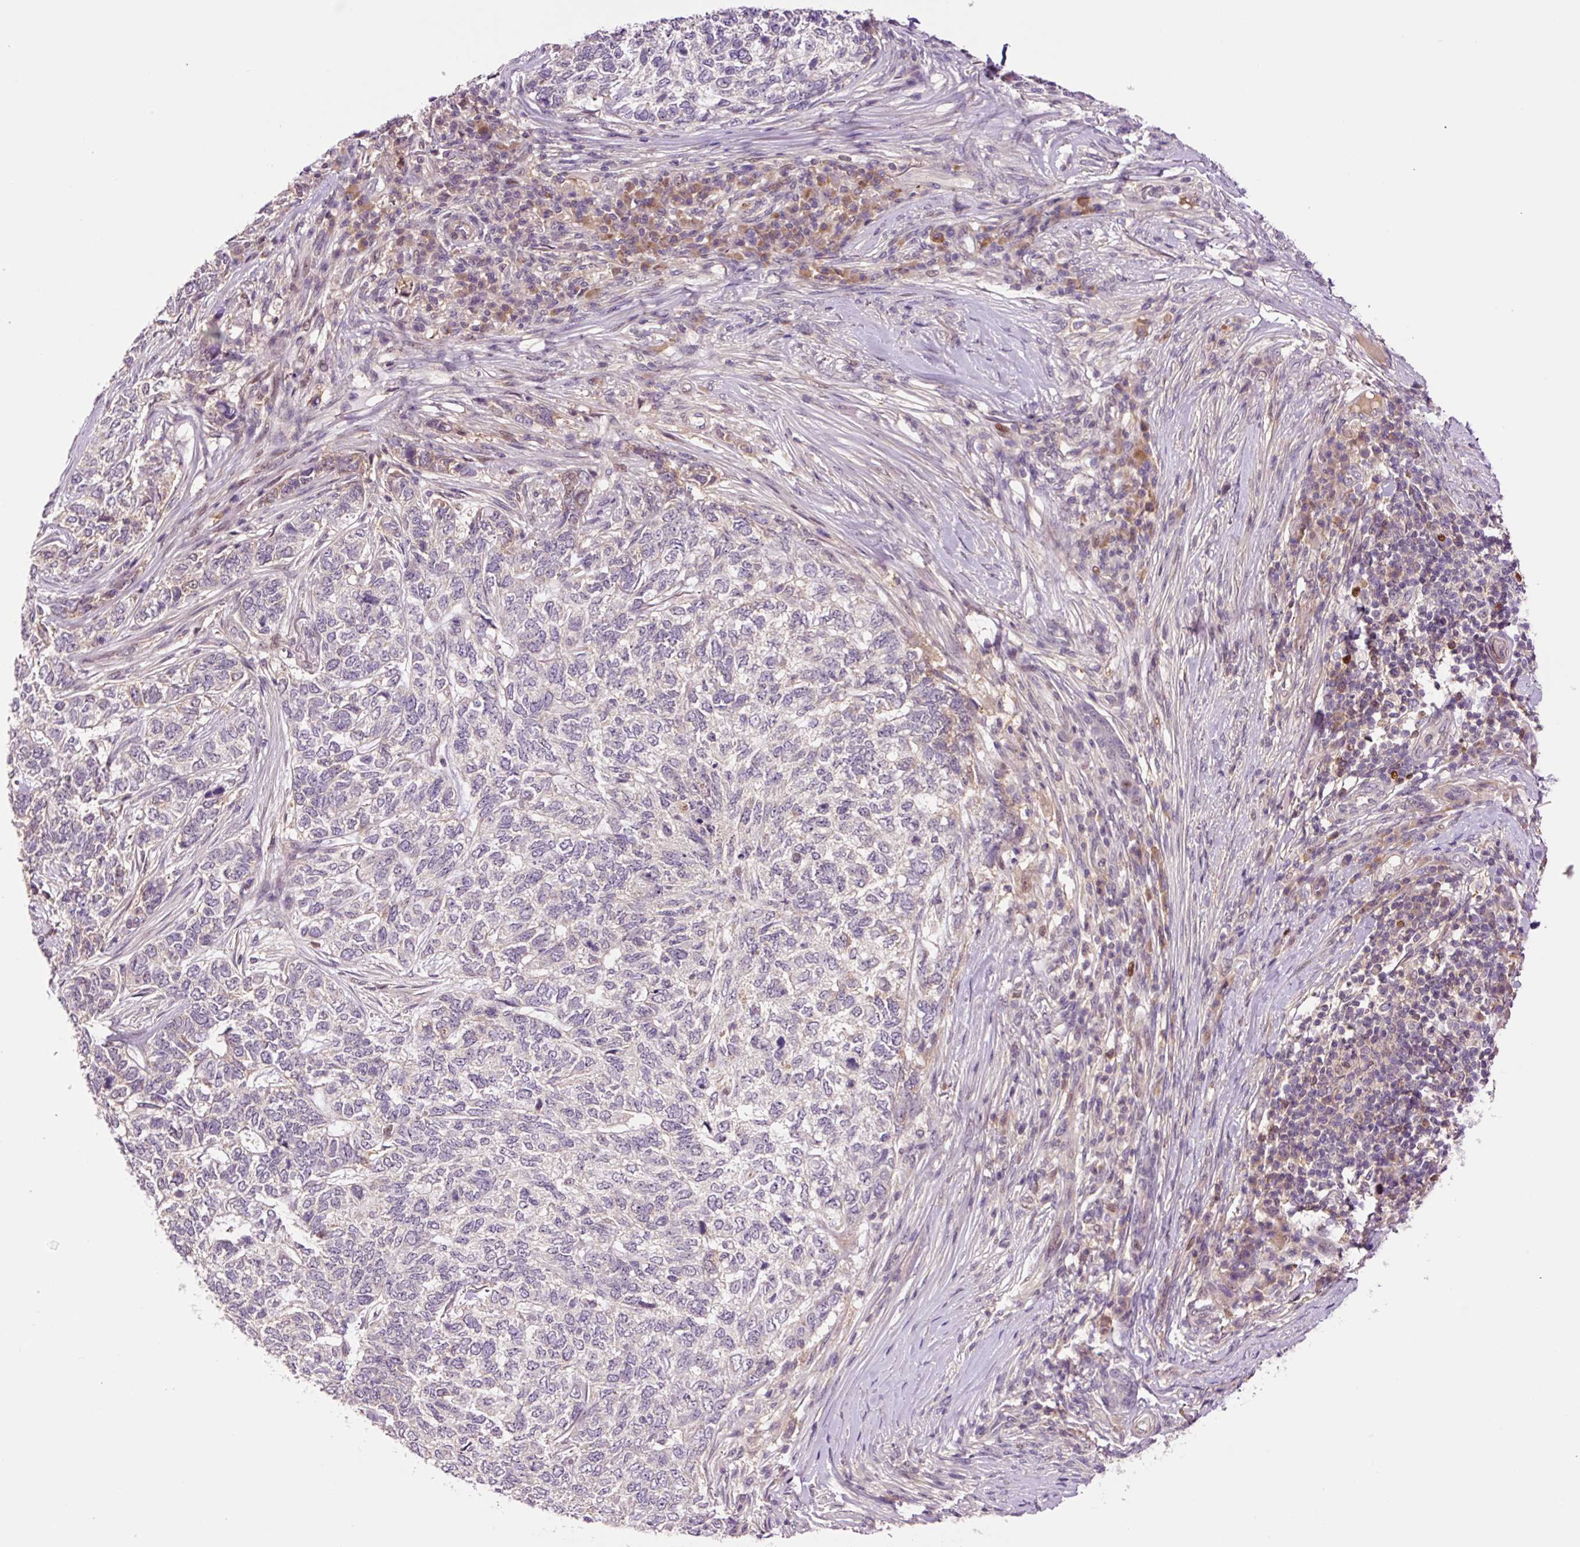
{"staining": {"intensity": "negative", "quantity": "none", "location": "none"}, "tissue": "skin cancer", "cell_type": "Tumor cells", "image_type": "cancer", "snomed": [{"axis": "morphology", "description": "Basal cell carcinoma"}, {"axis": "topography", "description": "Skin"}], "caption": "Skin basal cell carcinoma stained for a protein using immunohistochemistry (IHC) reveals no staining tumor cells.", "gene": "DPPA4", "patient": {"sex": "female", "age": 65}}